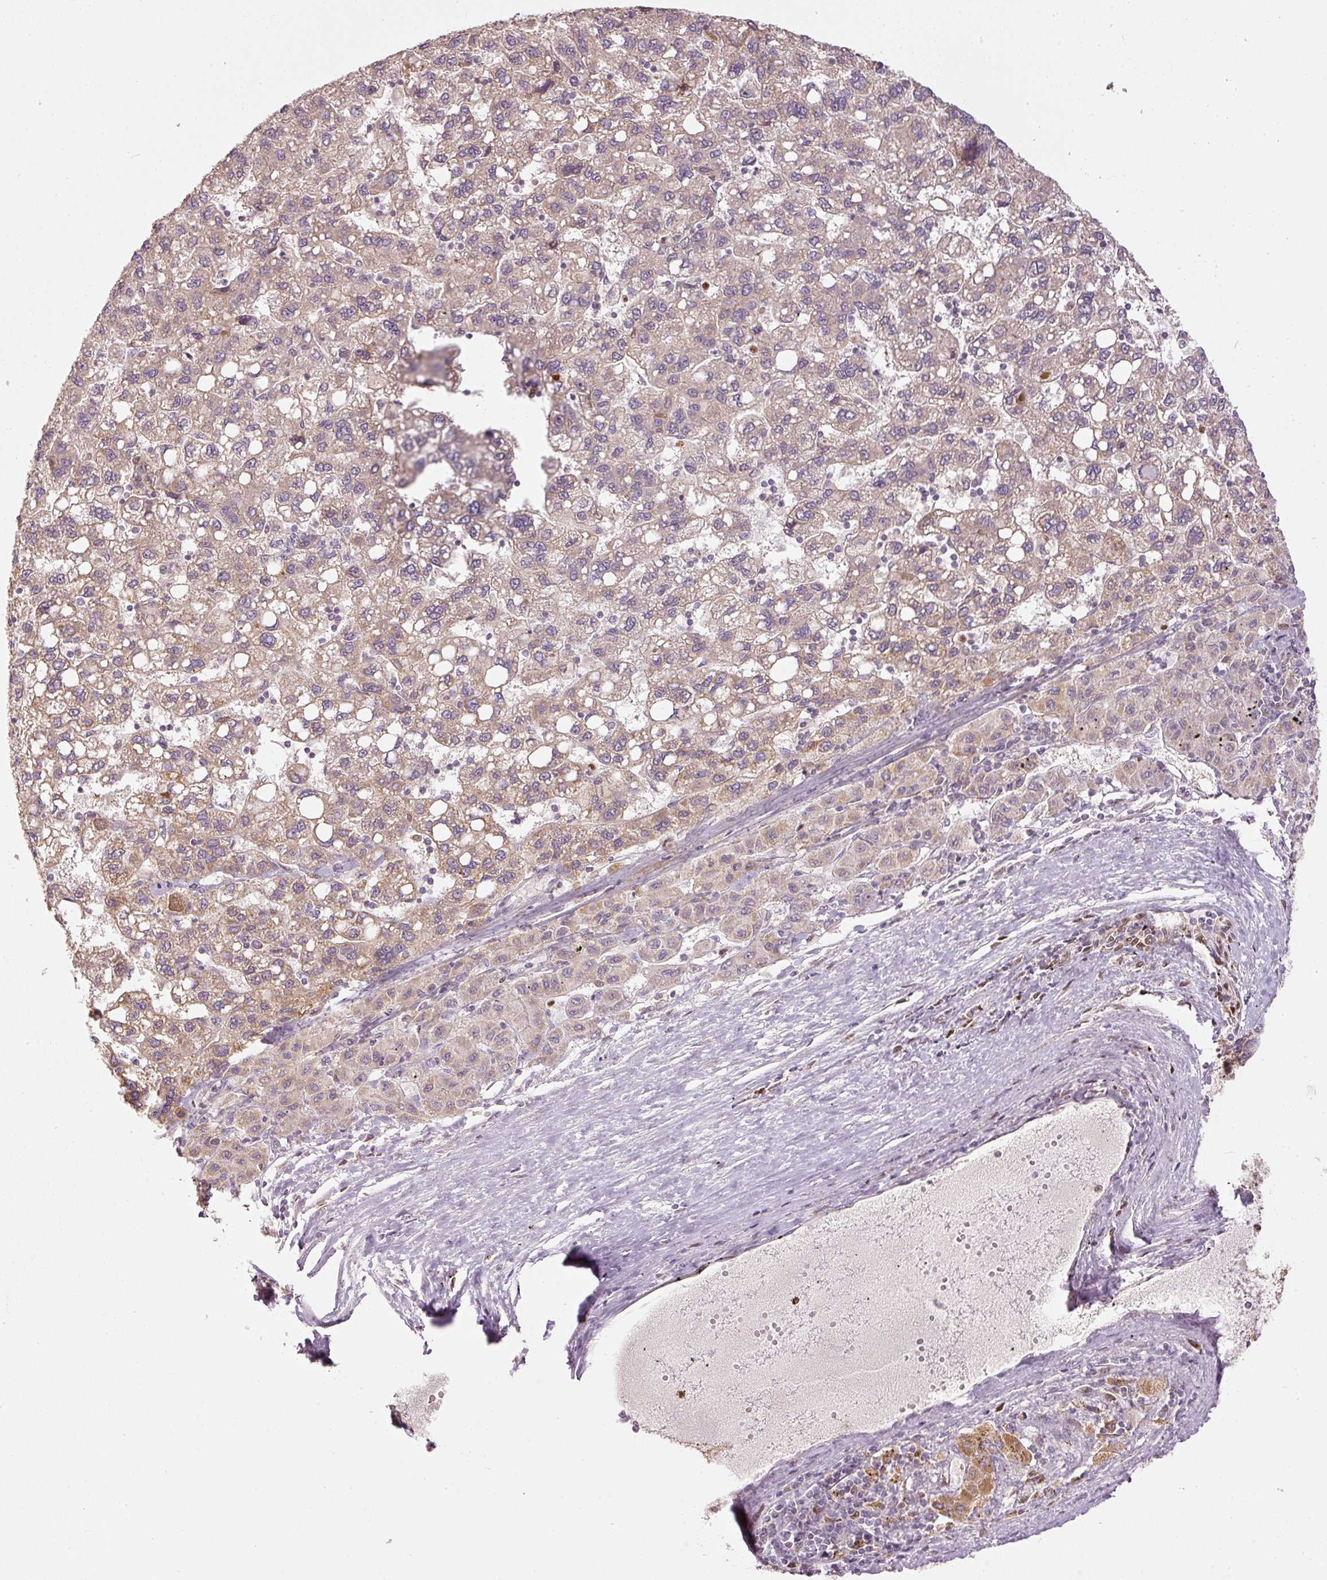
{"staining": {"intensity": "weak", "quantity": ">75%", "location": "cytoplasmic/membranous"}, "tissue": "liver cancer", "cell_type": "Tumor cells", "image_type": "cancer", "snomed": [{"axis": "morphology", "description": "Carcinoma, Hepatocellular, NOS"}, {"axis": "topography", "description": "Liver"}], "caption": "Brown immunohistochemical staining in liver cancer (hepatocellular carcinoma) reveals weak cytoplasmic/membranous positivity in about >75% of tumor cells. Ihc stains the protein of interest in brown and the nuclei are stained blue.", "gene": "MTHFD1L", "patient": {"sex": "female", "age": 82}}